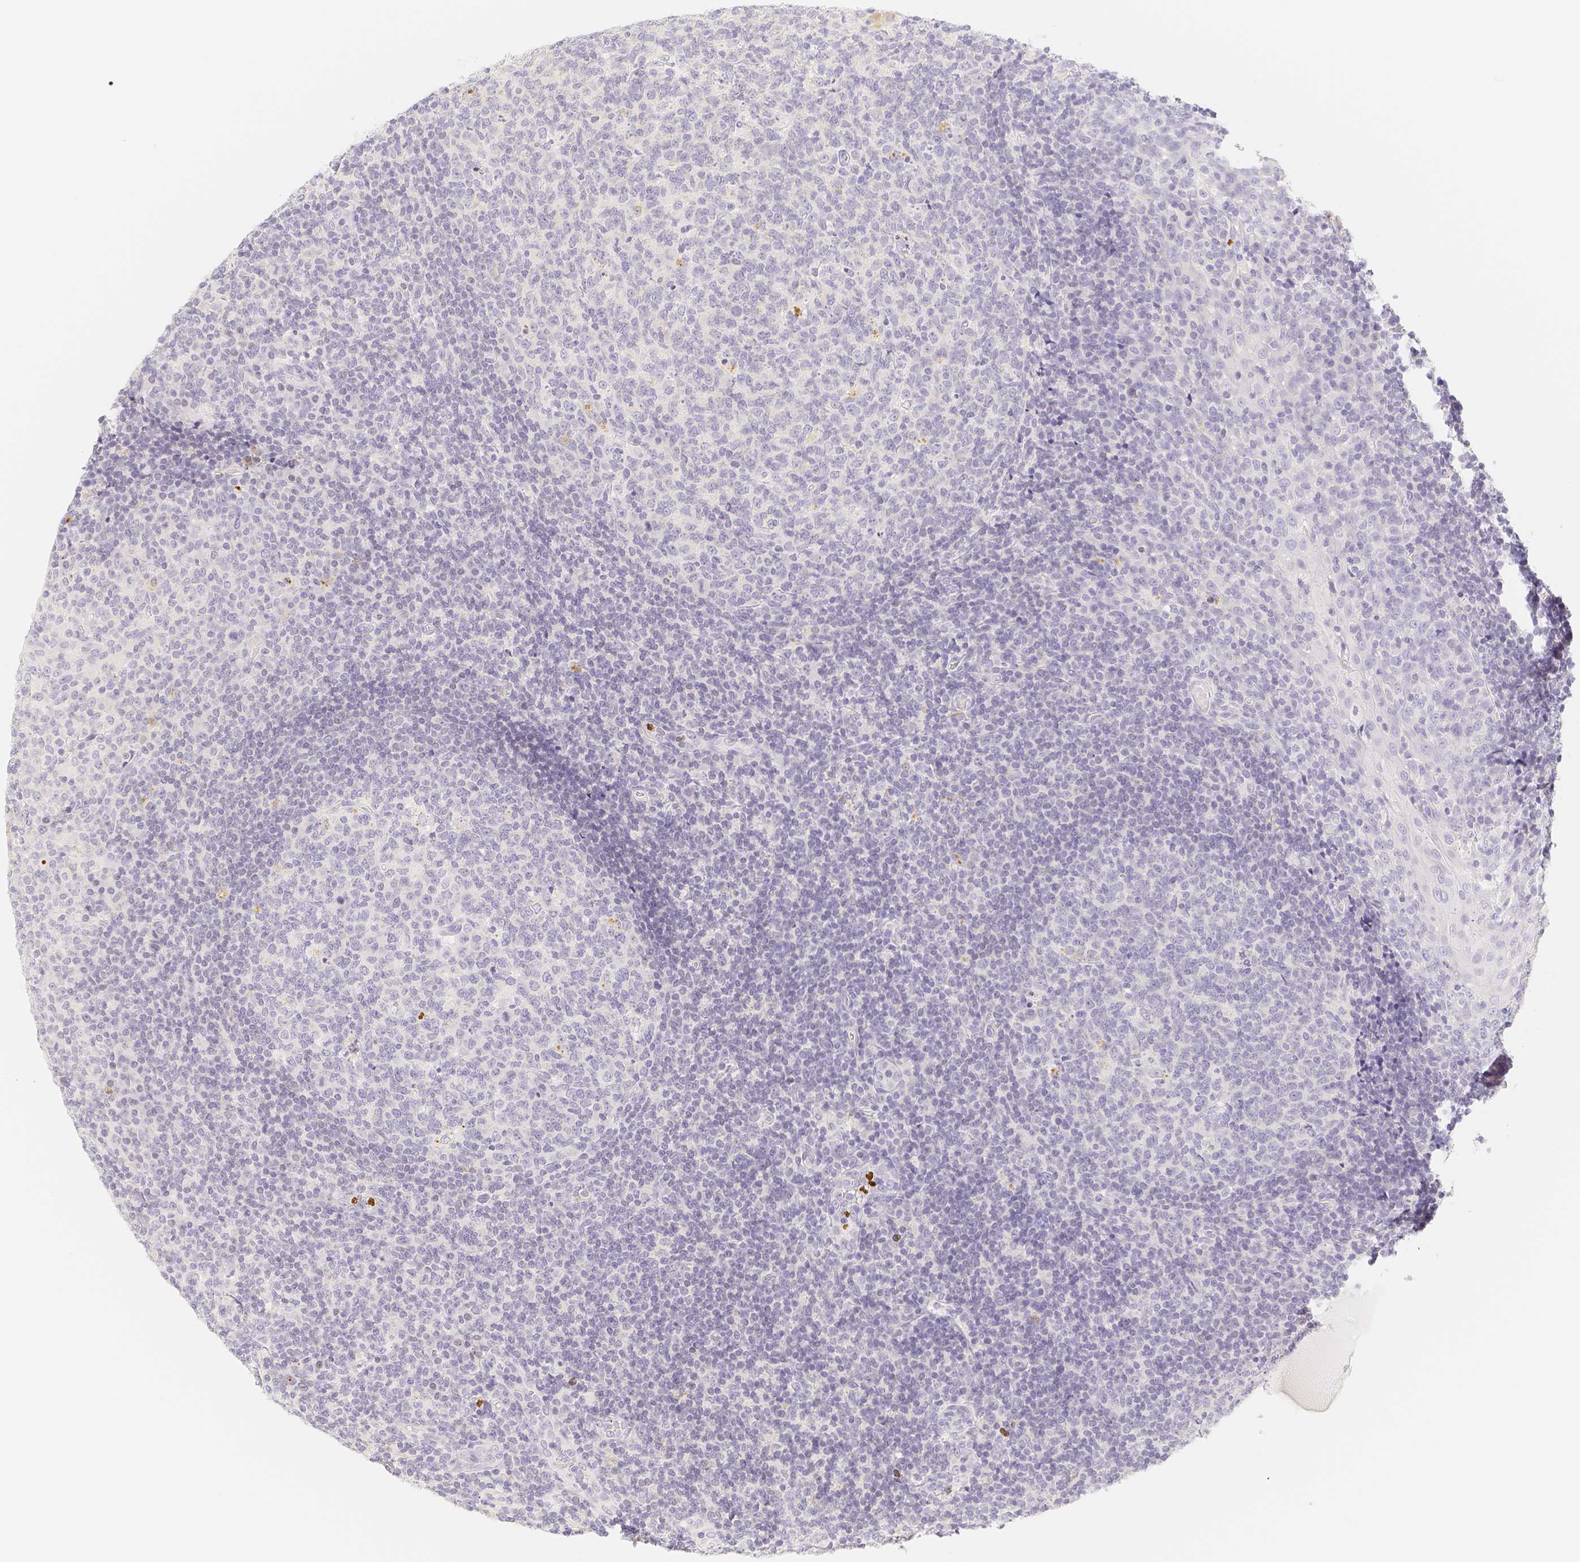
{"staining": {"intensity": "negative", "quantity": "none", "location": "none"}, "tissue": "tonsil", "cell_type": "Germinal center cells", "image_type": "normal", "snomed": [{"axis": "morphology", "description": "Normal tissue, NOS"}, {"axis": "topography", "description": "Tonsil"}], "caption": "Protein analysis of unremarkable tonsil displays no significant expression in germinal center cells. (DAB (3,3'-diaminobenzidine) immunohistochemistry, high magnification).", "gene": "PADI4", "patient": {"sex": "female", "age": 19}}